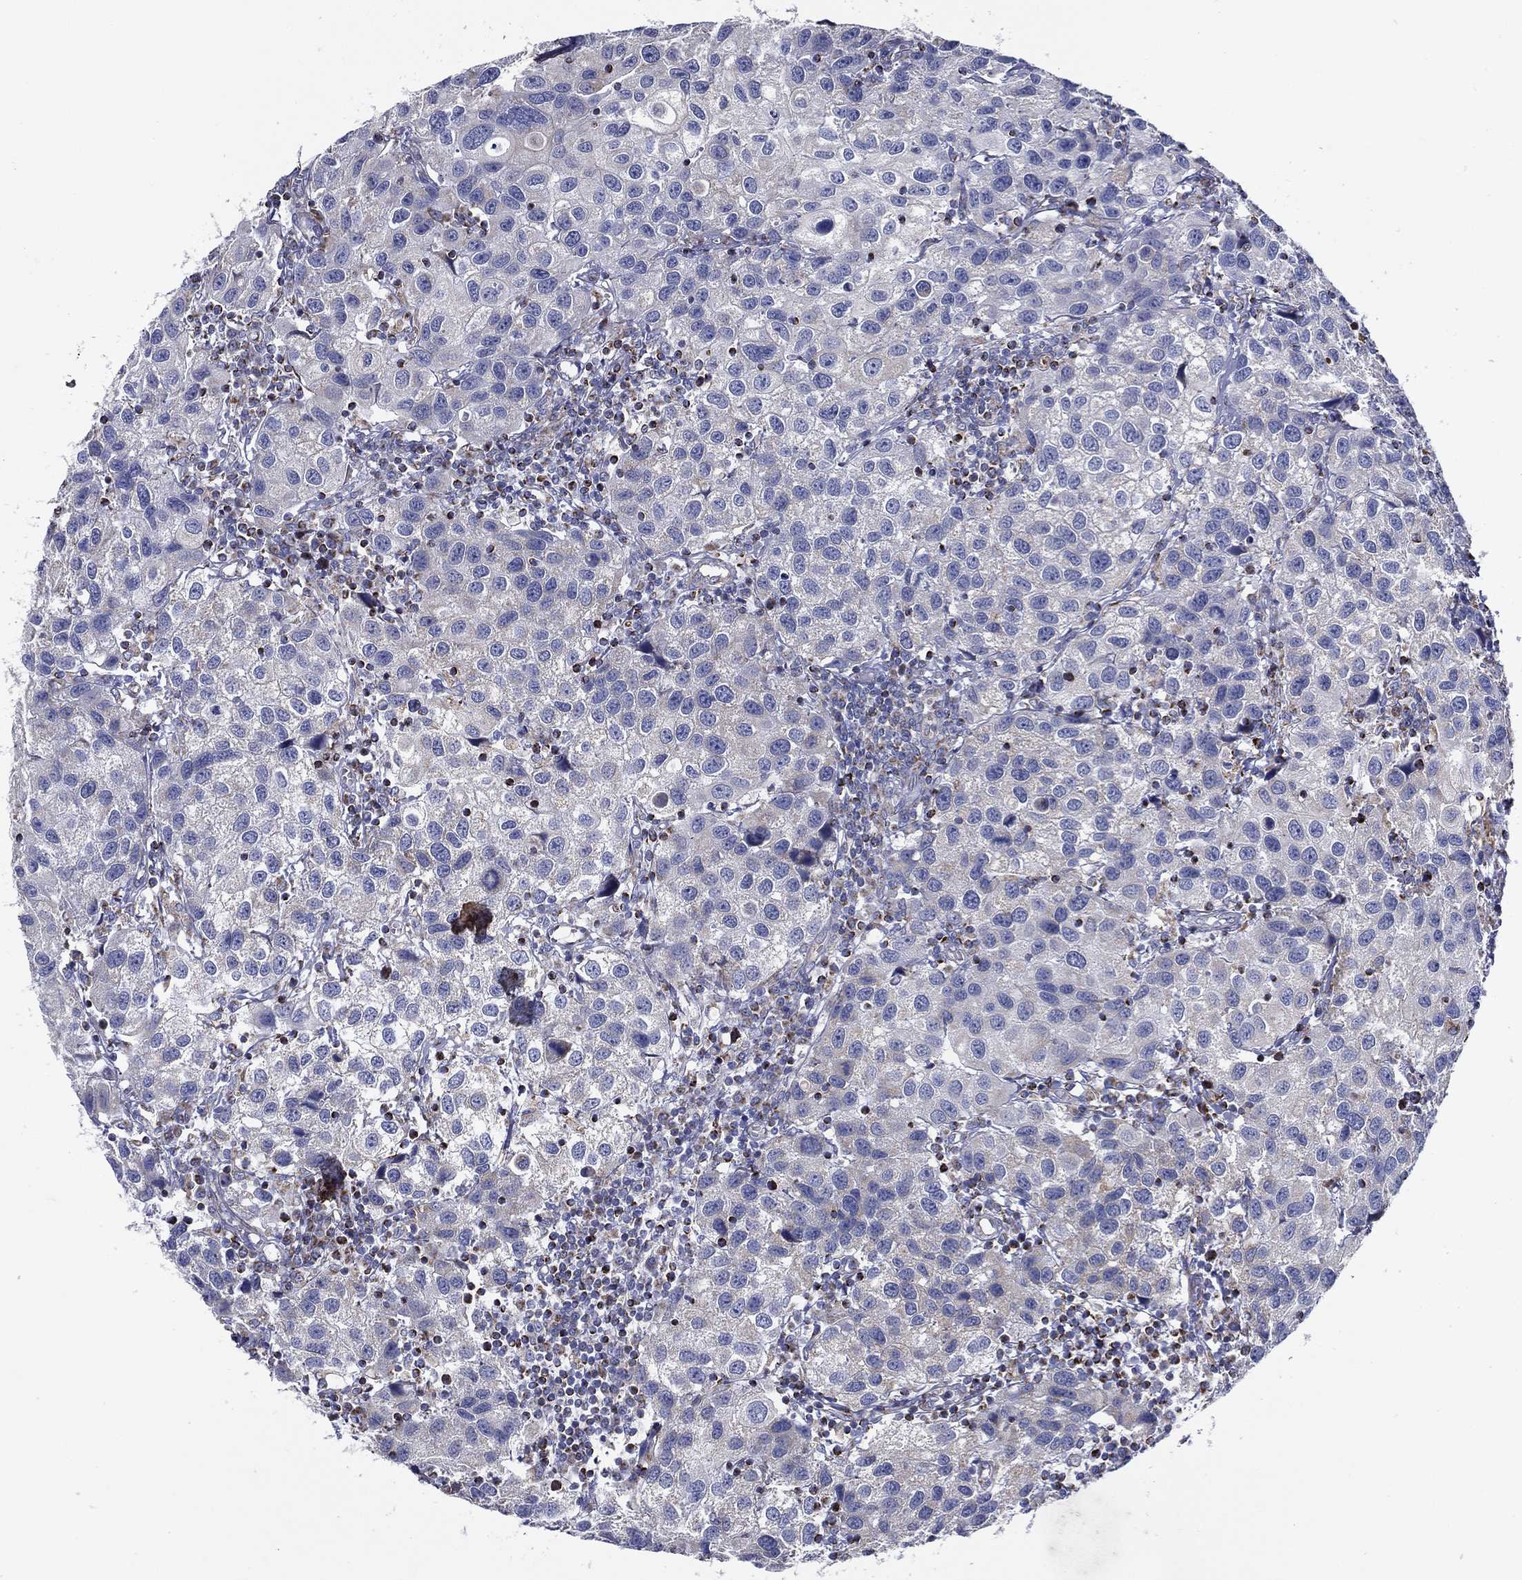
{"staining": {"intensity": "negative", "quantity": "none", "location": "none"}, "tissue": "urothelial cancer", "cell_type": "Tumor cells", "image_type": "cancer", "snomed": [{"axis": "morphology", "description": "Urothelial carcinoma, High grade"}, {"axis": "topography", "description": "Urinary bladder"}], "caption": "This is an IHC histopathology image of urothelial cancer. There is no expression in tumor cells.", "gene": "SFXN1", "patient": {"sex": "male", "age": 79}}